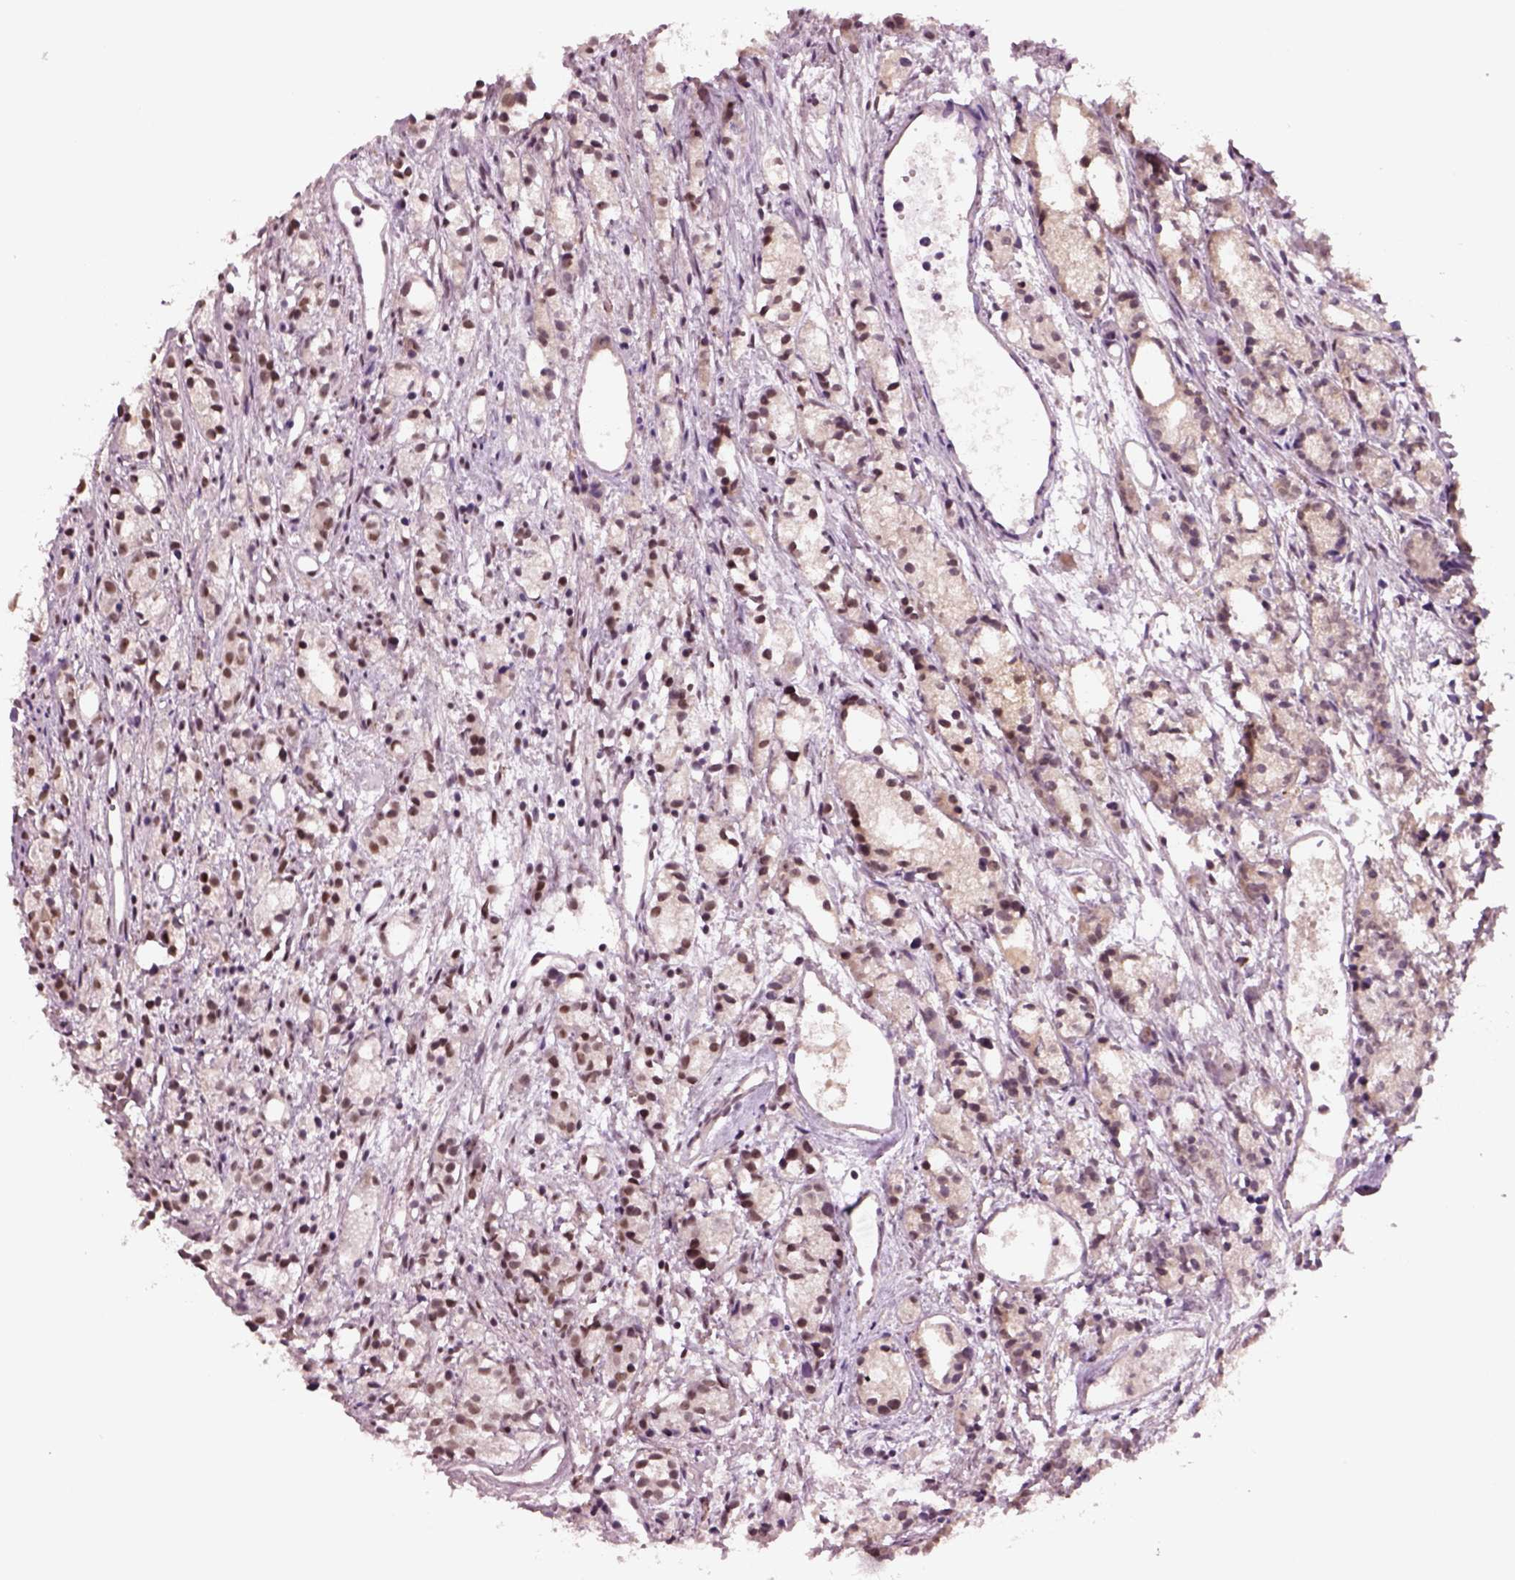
{"staining": {"intensity": "moderate", "quantity": ">75%", "location": "nuclear"}, "tissue": "prostate cancer", "cell_type": "Tumor cells", "image_type": "cancer", "snomed": [{"axis": "morphology", "description": "Adenocarcinoma, Medium grade"}, {"axis": "topography", "description": "Prostate"}], "caption": "This is a micrograph of immunohistochemistry (IHC) staining of medium-grade adenocarcinoma (prostate), which shows moderate positivity in the nuclear of tumor cells.", "gene": "SEPHS1", "patient": {"sex": "male", "age": 74}}